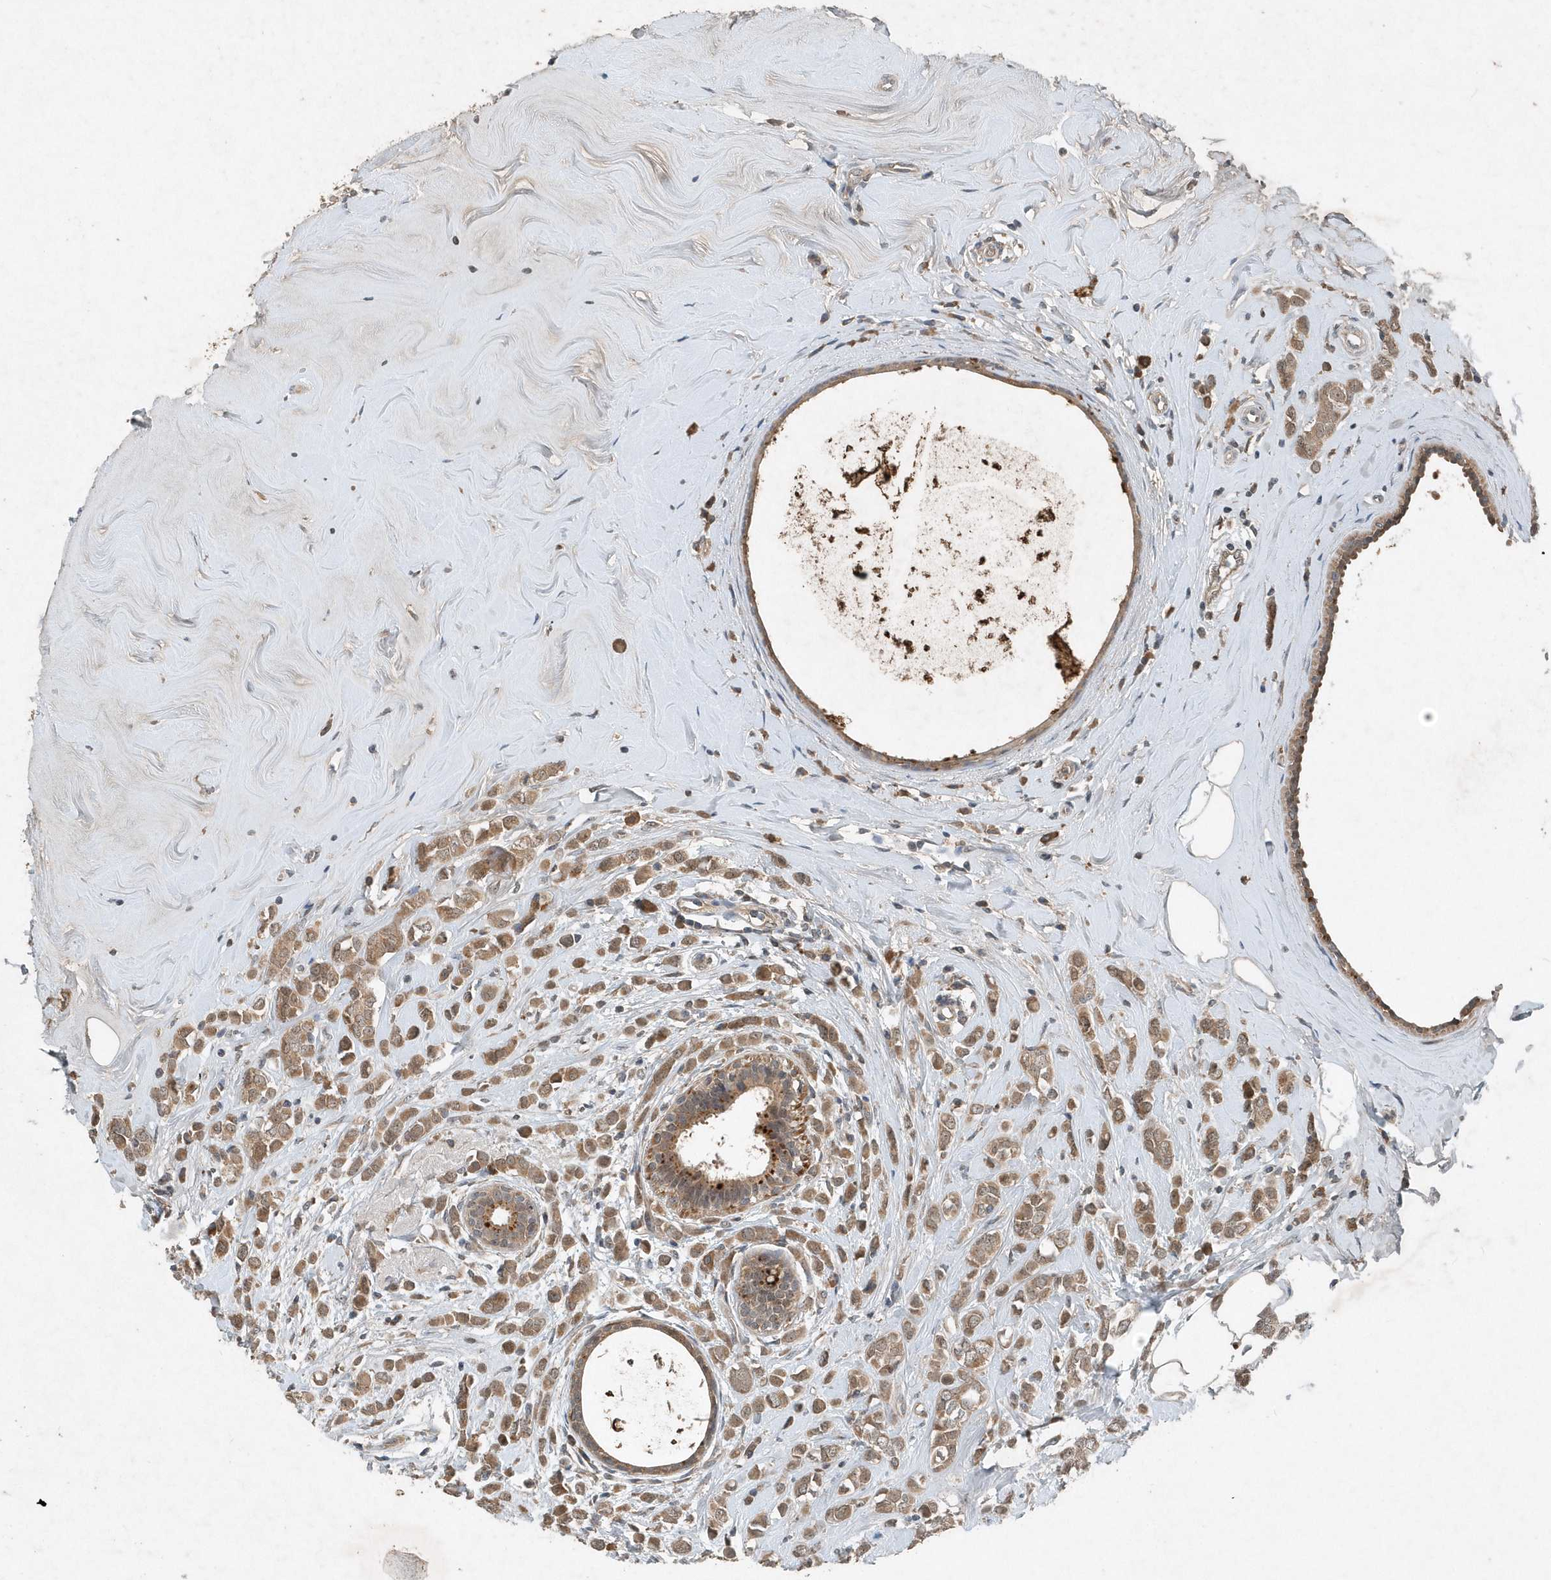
{"staining": {"intensity": "moderate", "quantity": ">75%", "location": "cytoplasmic/membranous"}, "tissue": "breast cancer", "cell_type": "Tumor cells", "image_type": "cancer", "snomed": [{"axis": "morphology", "description": "Lobular carcinoma"}, {"axis": "topography", "description": "Breast"}], "caption": "Immunohistochemistry (IHC) (DAB (3,3'-diaminobenzidine)) staining of lobular carcinoma (breast) shows moderate cytoplasmic/membranous protein expression in approximately >75% of tumor cells.", "gene": "SCFD2", "patient": {"sex": "female", "age": 47}}